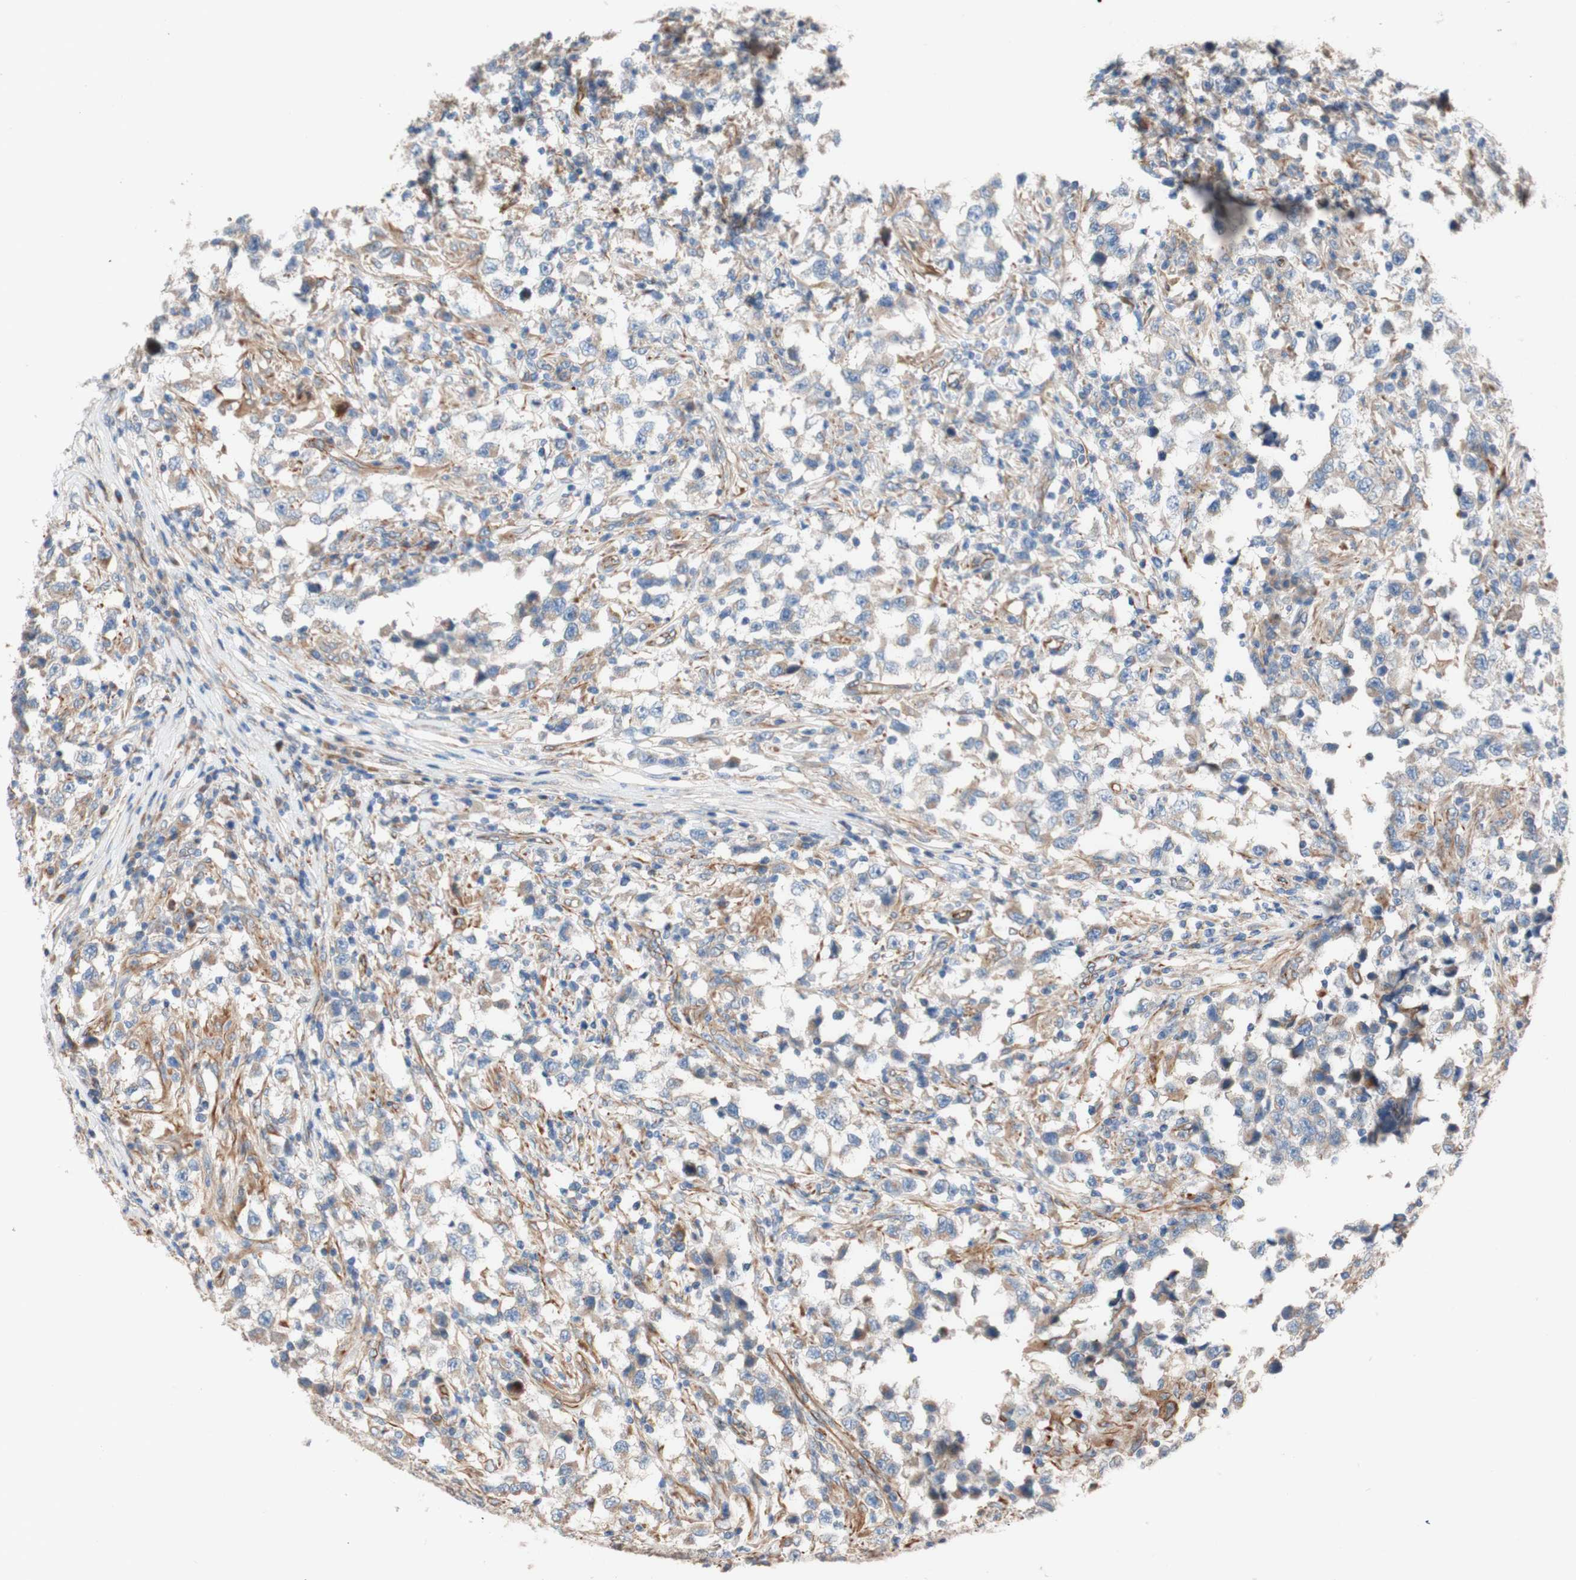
{"staining": {"intensity": "moderate", "quantity": ">75%", "location": "cytoplasmic/membranous"}, "tissue": "testis cancer", "cell_type": "Tumor cells", "image_type": "cancer", "snomed": [{"axis": "morphology", "description": "Carcinoma, Embryonal, NOS"}, {"axis": "topography", "description": "Testis"}], "caption": "A histopathology image of human testis cancer stained for a protein reveals moderate cytoplasmic/membranous brown staining in tumor cells. The protein is stained brown, and the nuclei are stained in blue (DAB IHC with brightfield microscopy, high magnification).", "gene": "C1orf43", "patient": {"sex": "male", "age": 21}}